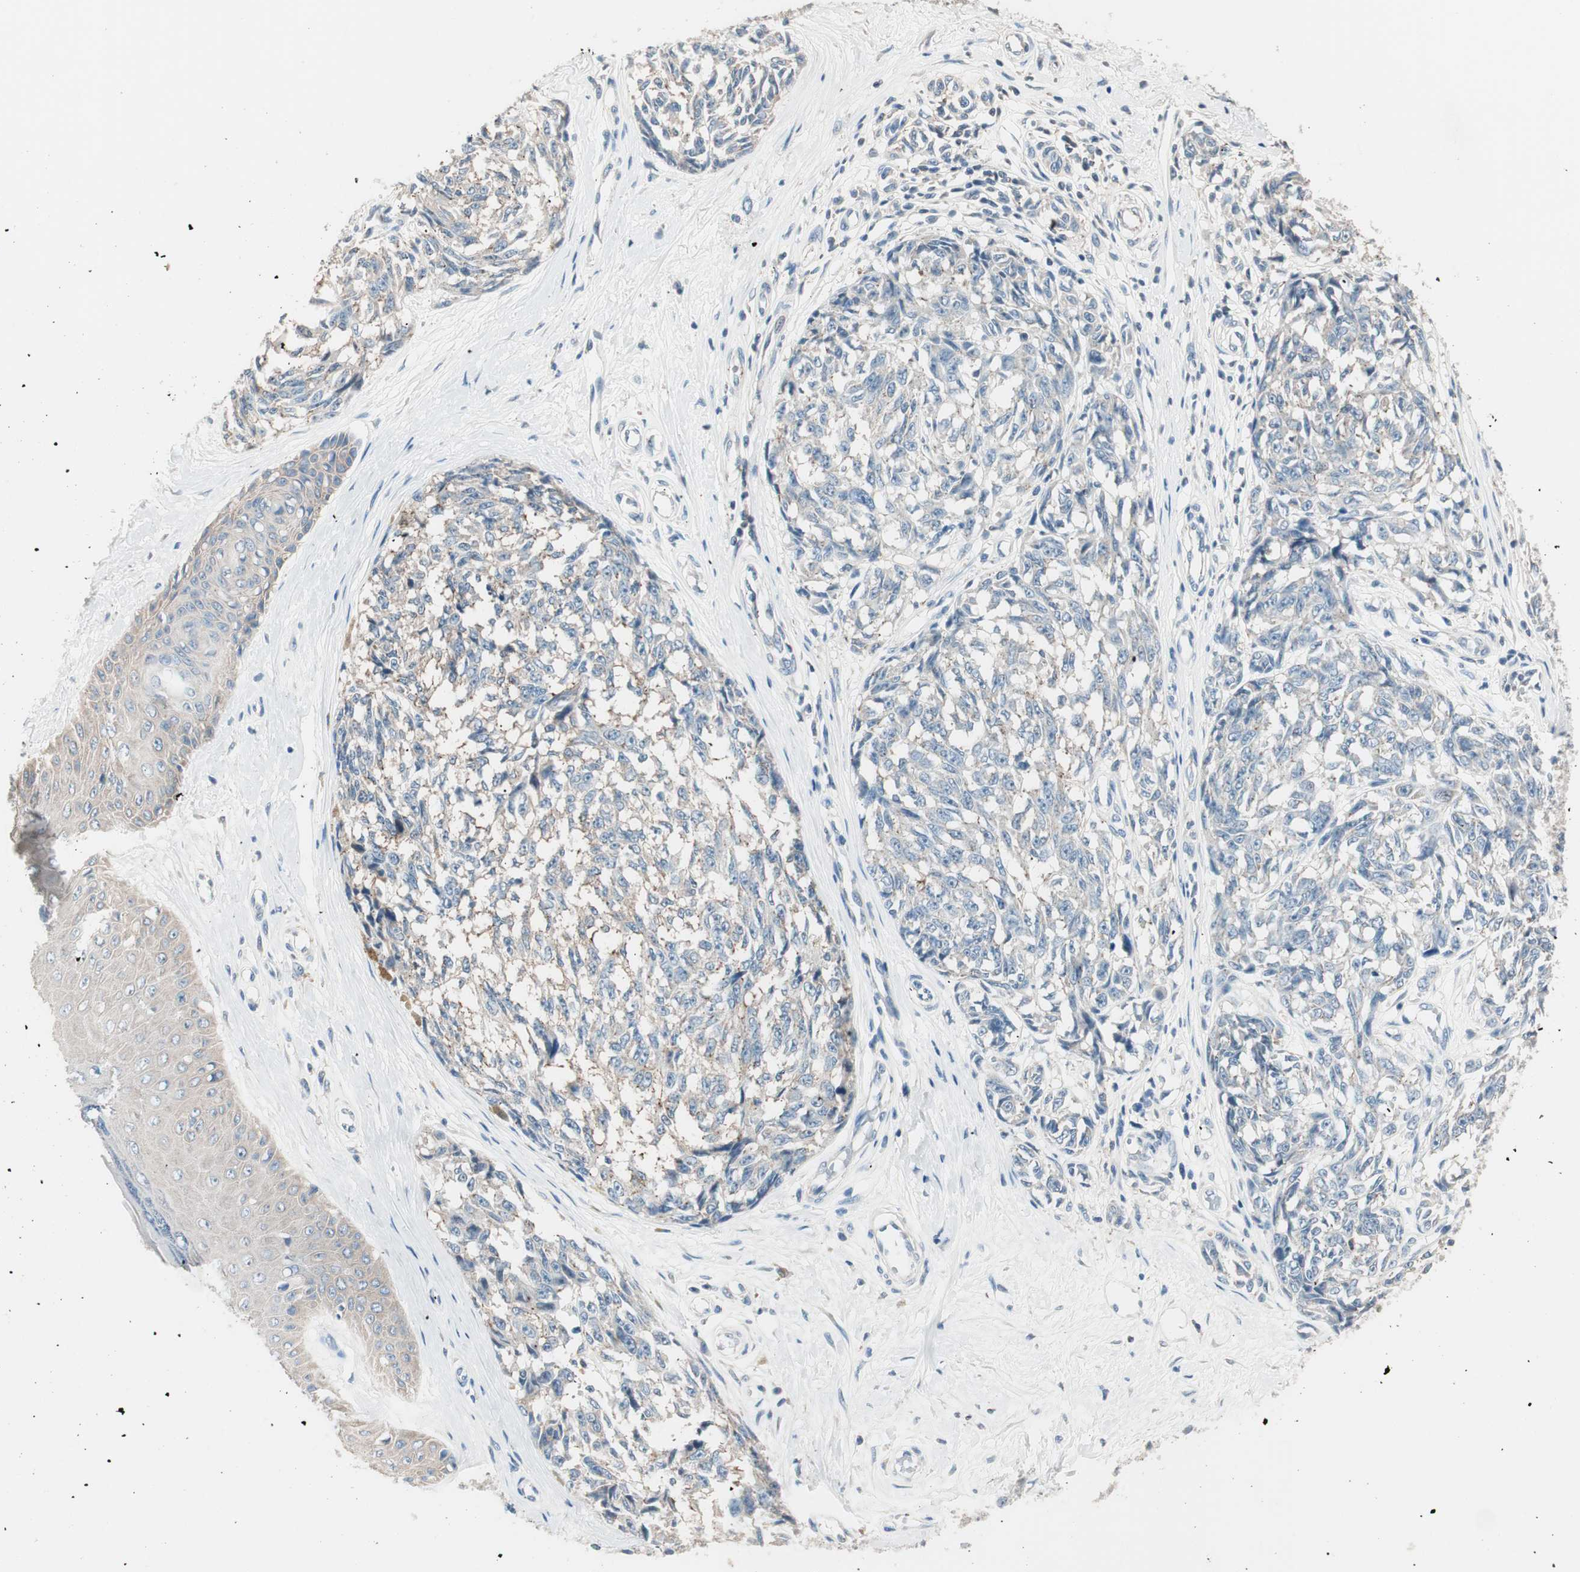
{"staining": {"intensity": "weak", "quantity": "<25%", "location": "cytoplasmic/membranous"}, "tissue": "melanoma", "cell_type": "Tumor cells", "image_type": "cancer", "snomed": [{"axis": "morphology", "description": "Malignant melanoma, NOS"}, {"axis": "topography", "description": "Skin"}], "caption": "DAB (3,3'-diaminobenzidine) immunohistochemical staining of malignant melanoma exhibits no significant staining in tumor cells.", "gene": "RAD54B", "patient": {"sex": "female", "age": 64}}